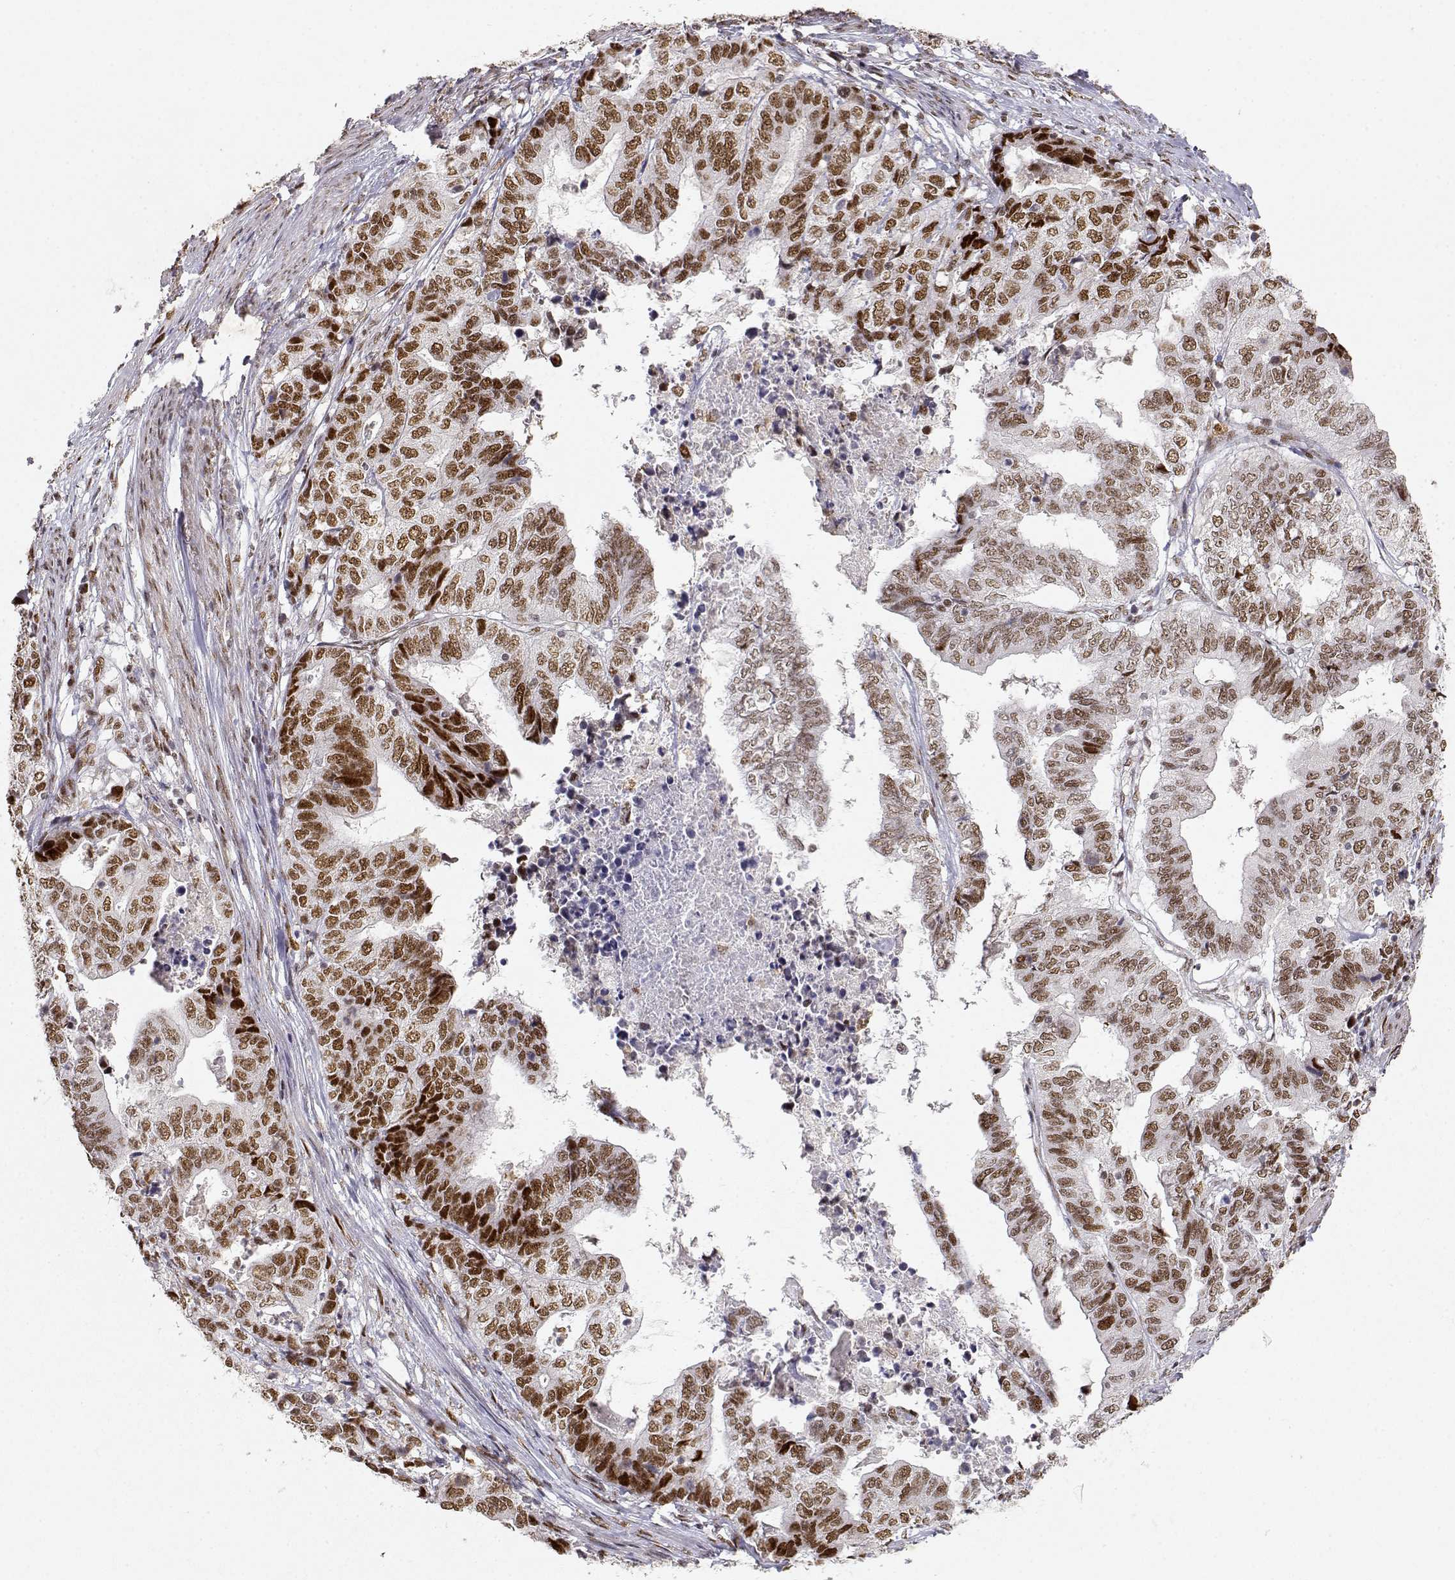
{"staining": {"intensity": "moderate", "quantity": ">75%", "location": "nuclear"}, "tissue": "stomach cancer", "cell_type": "Tumor cells", "image_type": "cancer", "snomed": [{"axis": "morphology", "description": "Adenocarcinoma, NOS"}, {"axis": "topography", "description": "Stomach, upper"}], "caption": "Moderate nuclear positivity is appreciated in approximately >75% of tumor cells in stomach adenocarcinoma.", "gene": "RSF1", "patient": {"sex": "female", "age": 67}}